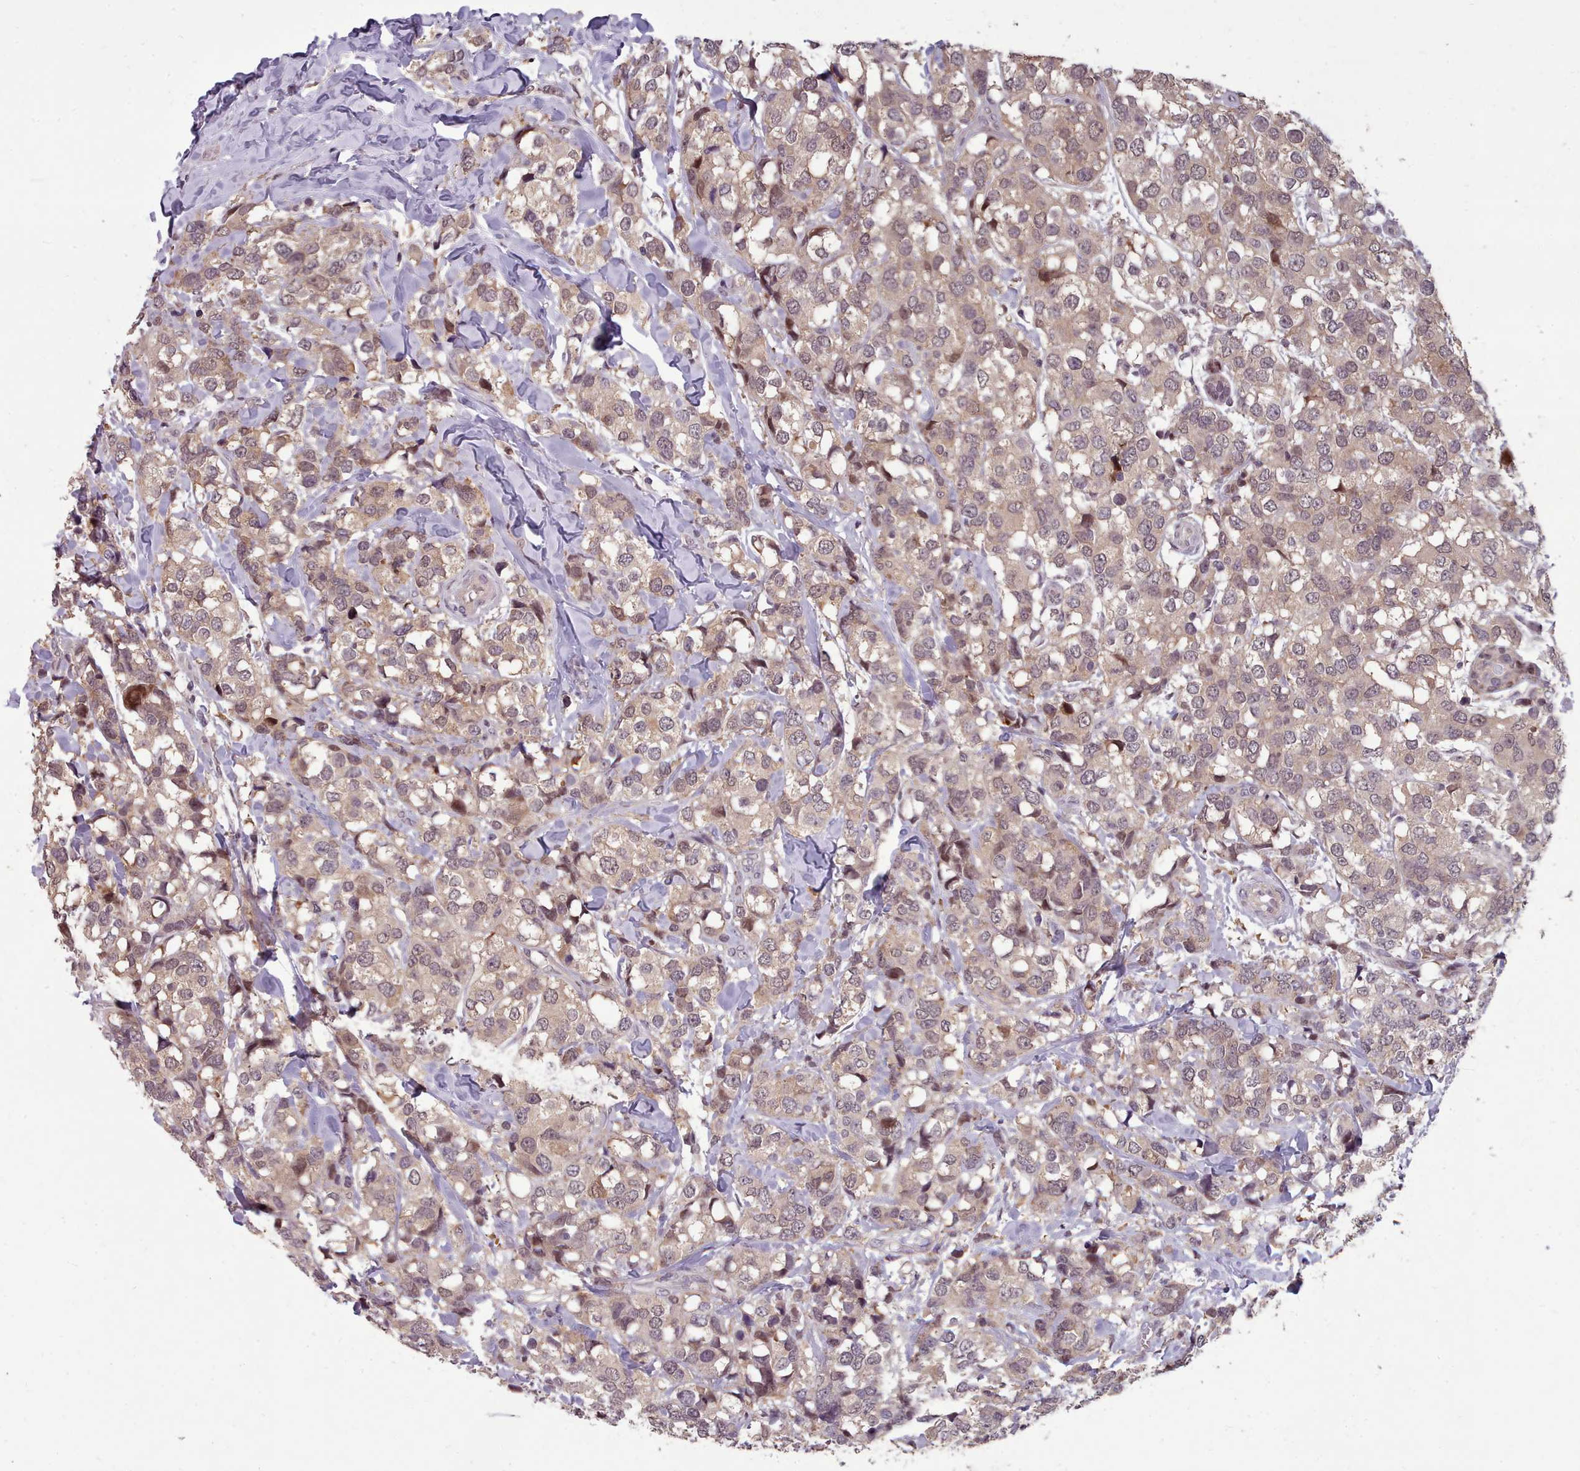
{"staining": {"intensity": "weak", "quantity": ">75%", "location": "cytoplasmic/membranous,nuclear"}, "tissue": "breast cancer", "cell_type": "Tumor cells", "image_type": "cancer", "snomed": [{"axis": "morphology", "description": "Lobular carcinoma"}, {"axis": "topography", "description": "Breast"}], "caption": "Immunohistochemistry (IHC) (DAB (3,3'-diaminobenzidine)) staining of human lobular carcinoma (breast) reveals weak cytoplasmic/membranous and nuclear protein staining in approximately >75% of tumor cells.", "gene": "ENSA", "patient": {"sex": "female", "age": 59}}